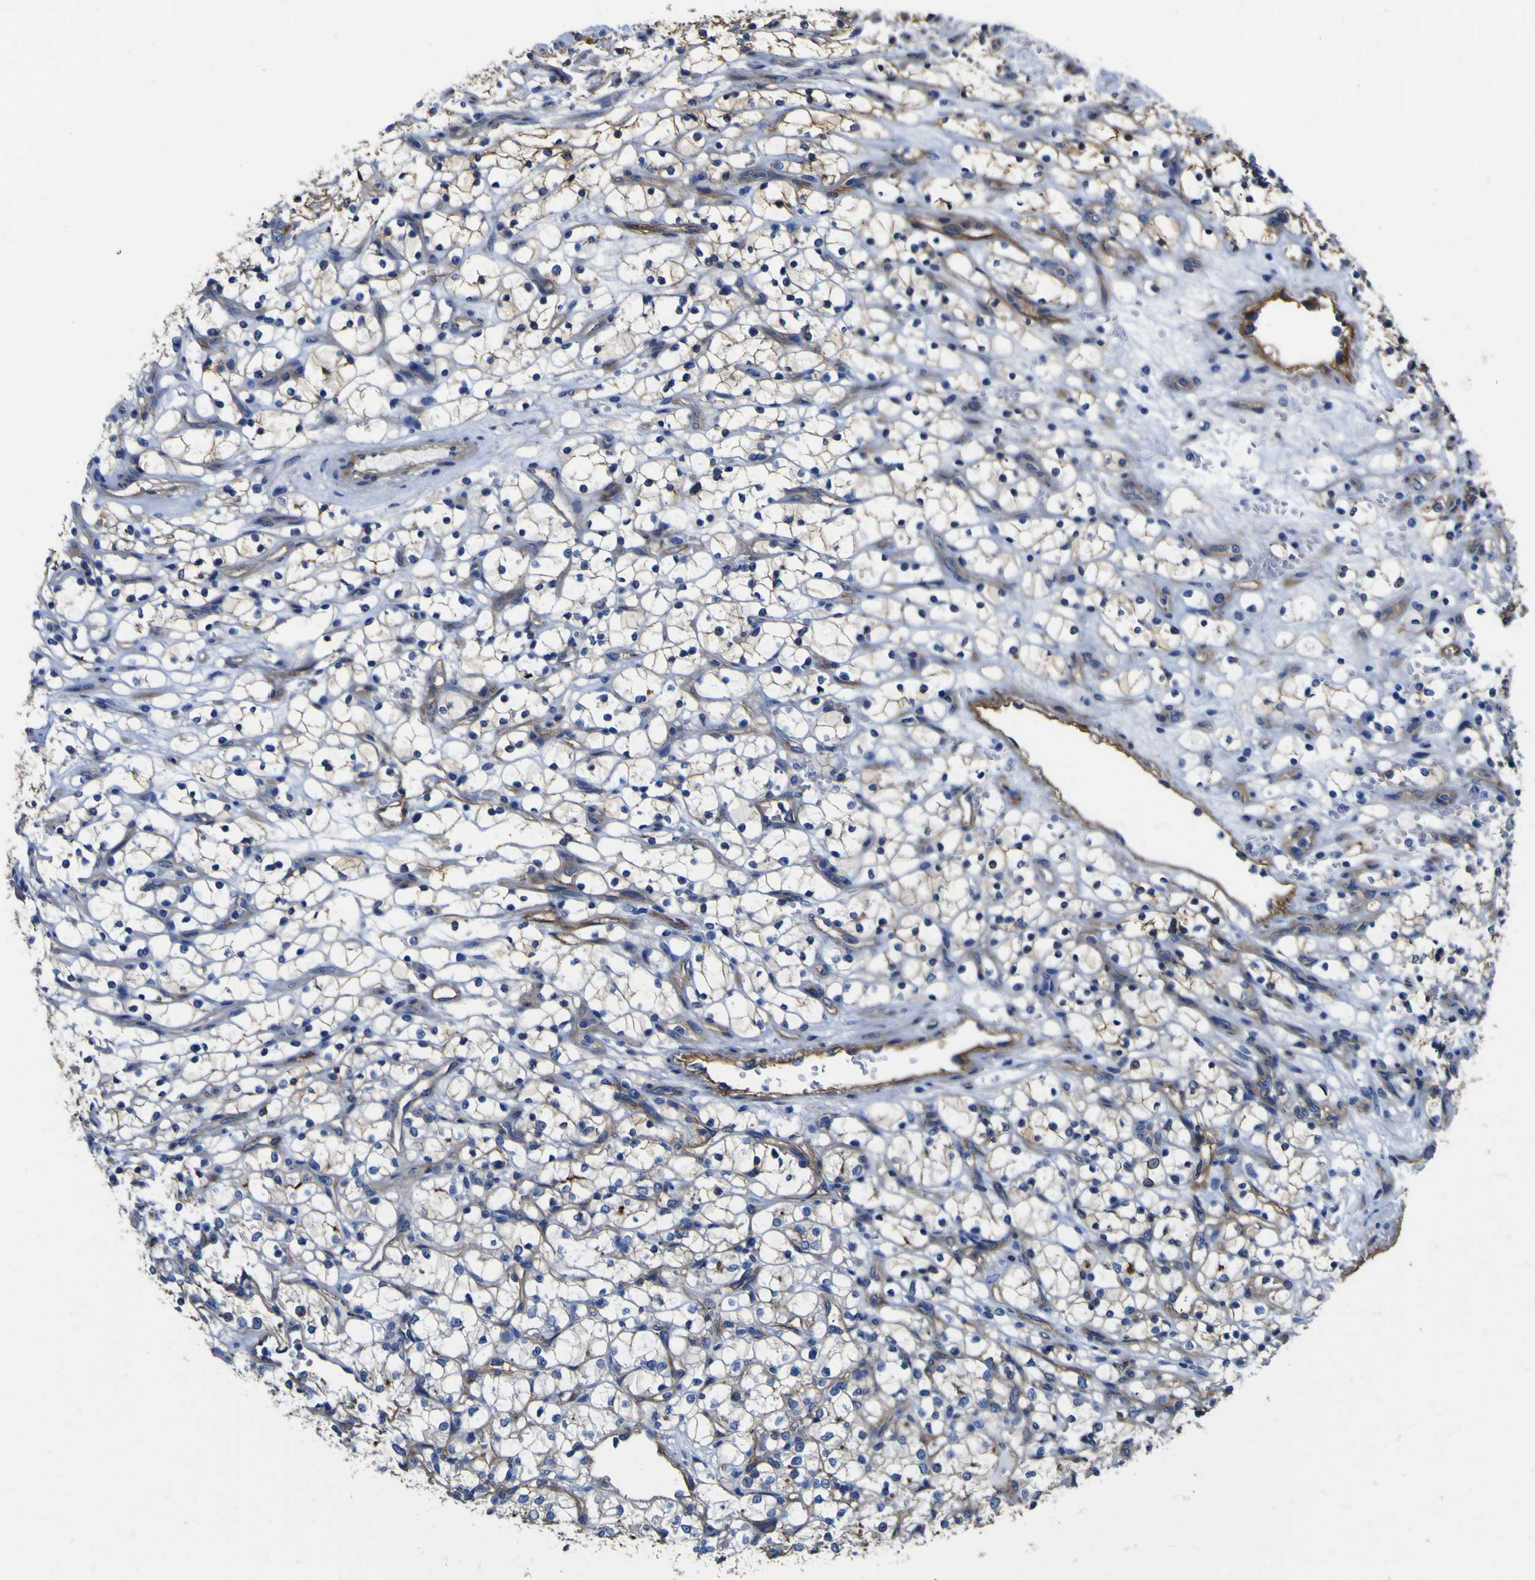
{"staining": {"intensity": "weak", "quantity": "<25%", "location": "cytoplasmic/membranous"}, "tissue": "renal cancer", "cell_type": "Tumor cells", "image_type": "cancer", "snomed": [{"axis": "morphology", "description": "Adenocarcinoma, NOS"}, {"axis": "topography", "description": "Kidney"}], "caption": "Tumor cells are negative for brown protein staining in renal cancer.", "gene": "CD151", "patient": {"sex": "female", "age": 69}}